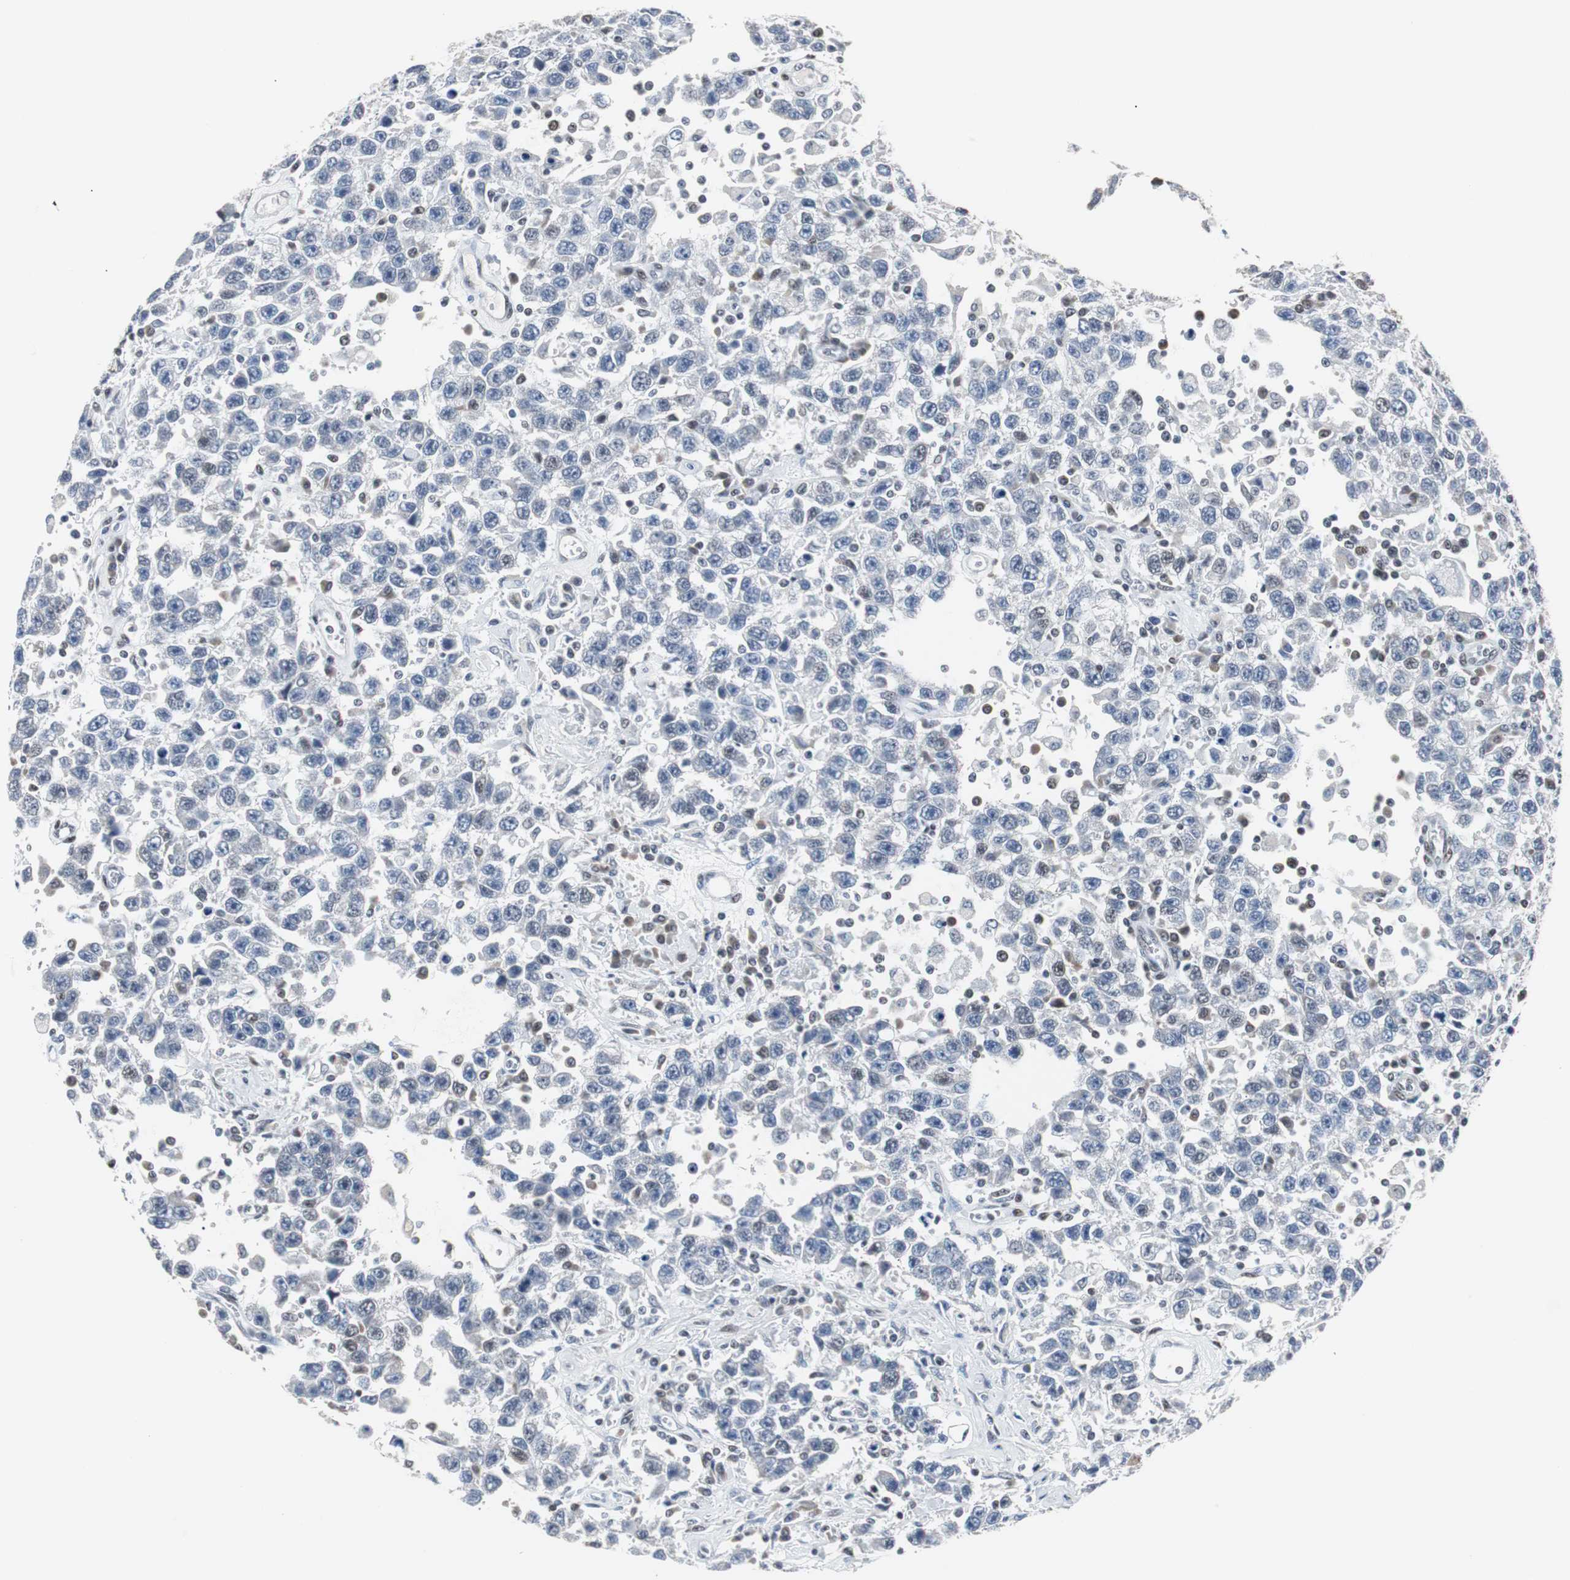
{"staining": {"intensity": "negative", "quantity": "none", "location": "none"}, "tissue": "testis cancer", "cell_type": "Tumor cells", "image_type": "cancer", "snomed": [{"axis": "morphology", "description": "Seminoma, NOS"}, {"axis": "topography", "description": "Testis"}], "caption": "The photomicrograph exhibits no staining of tumor cells in testis cancer (seminoma).", "gene": "ZHX2", "patient": {"sex": "male", "age": 41}}